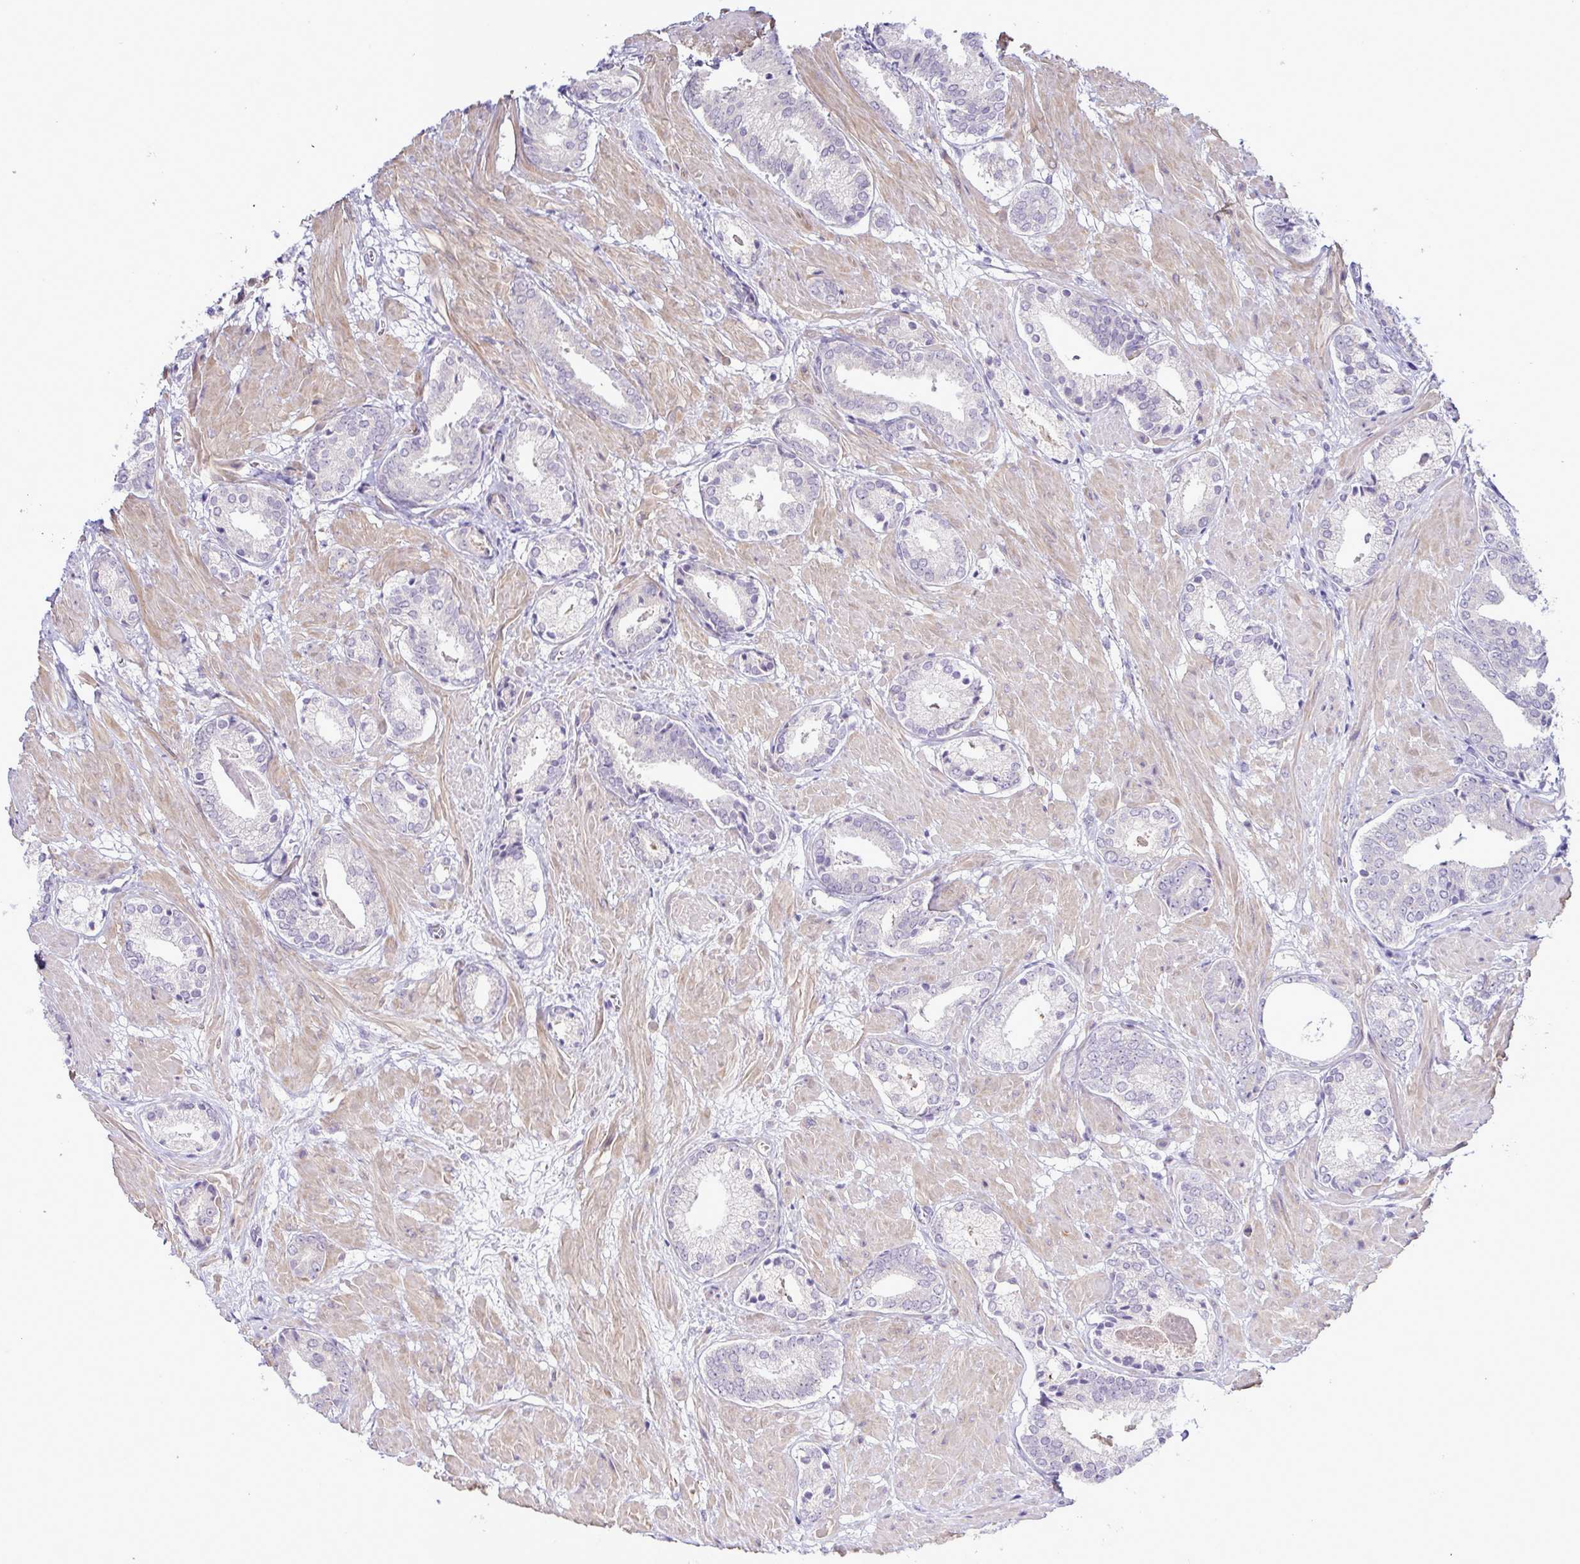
{"staining": {"intensity": "negative", "quantity": "none", "location": "none"}, "tissue": "prostate cancer", "cell_type": "Tumor cells", "image_type": "cancer", "snomed": [{"axis": "morphology", "description": "Adenocarcinoma, High grade"}, {"axis": "topography", "description": "Prostate"}], "caption": "Human prostate cancer stained for a protein using immunohistochemistry (IHC) reveals no positivity in tumor cells.", "gene": "SYNPO2L", "patient": {"sex": "male", "age": 56}}